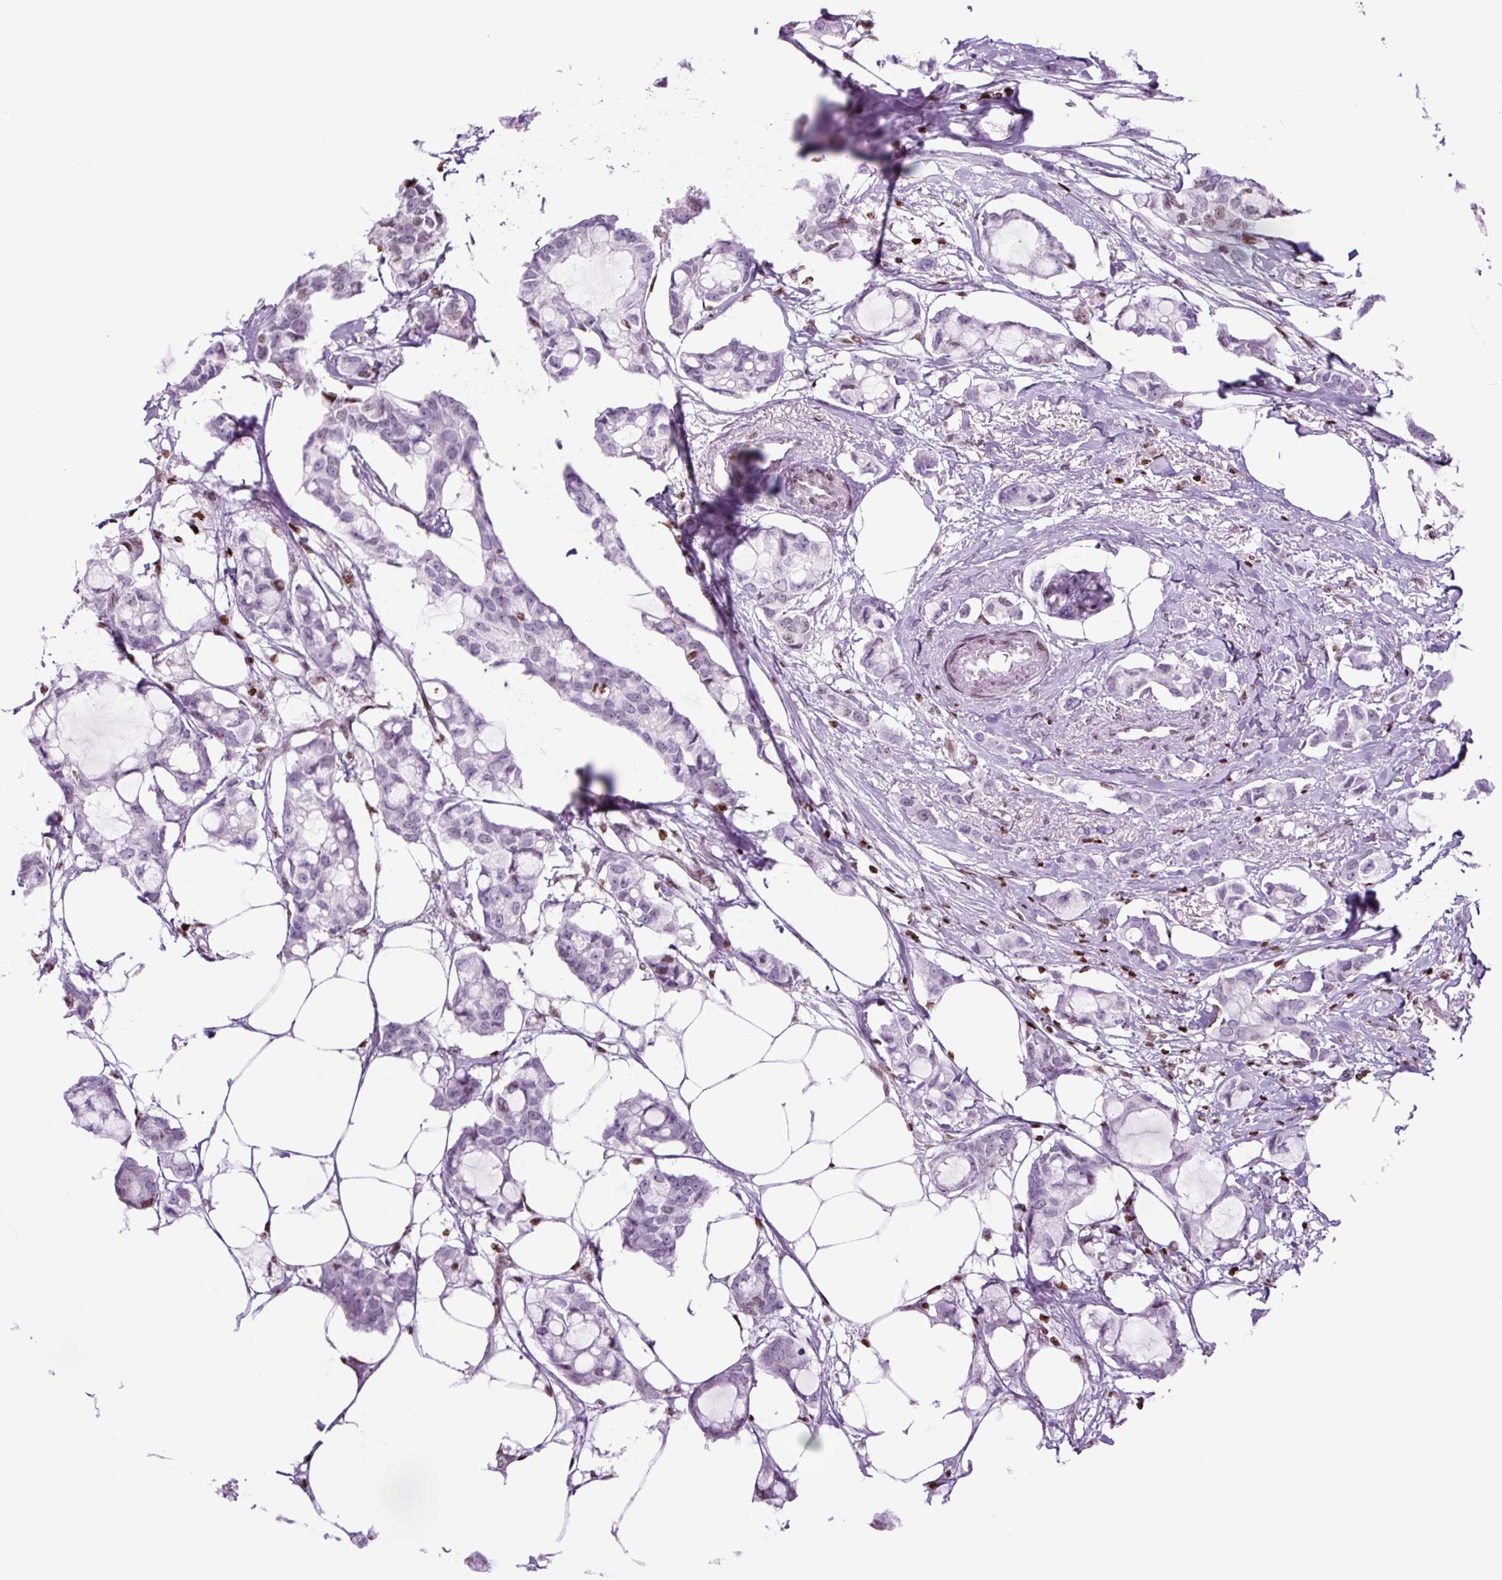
{"staining": {"intensity": "negative", "quantity": "none", "location": "none"}, "tissue": "breast cancer", "cell_type": "Tumor cells", "image_type": "cancer", "snomed": [{"axis": "morphology", "description": "Duct carcinoma"}, {"axis": "topography", "description": "Breast"}], "caption": "Protein analysis of breast cancer shows no significant positivity in tumor cells.", "gene": "H1-3", "patient": {"sex": "female", "age": 73}}